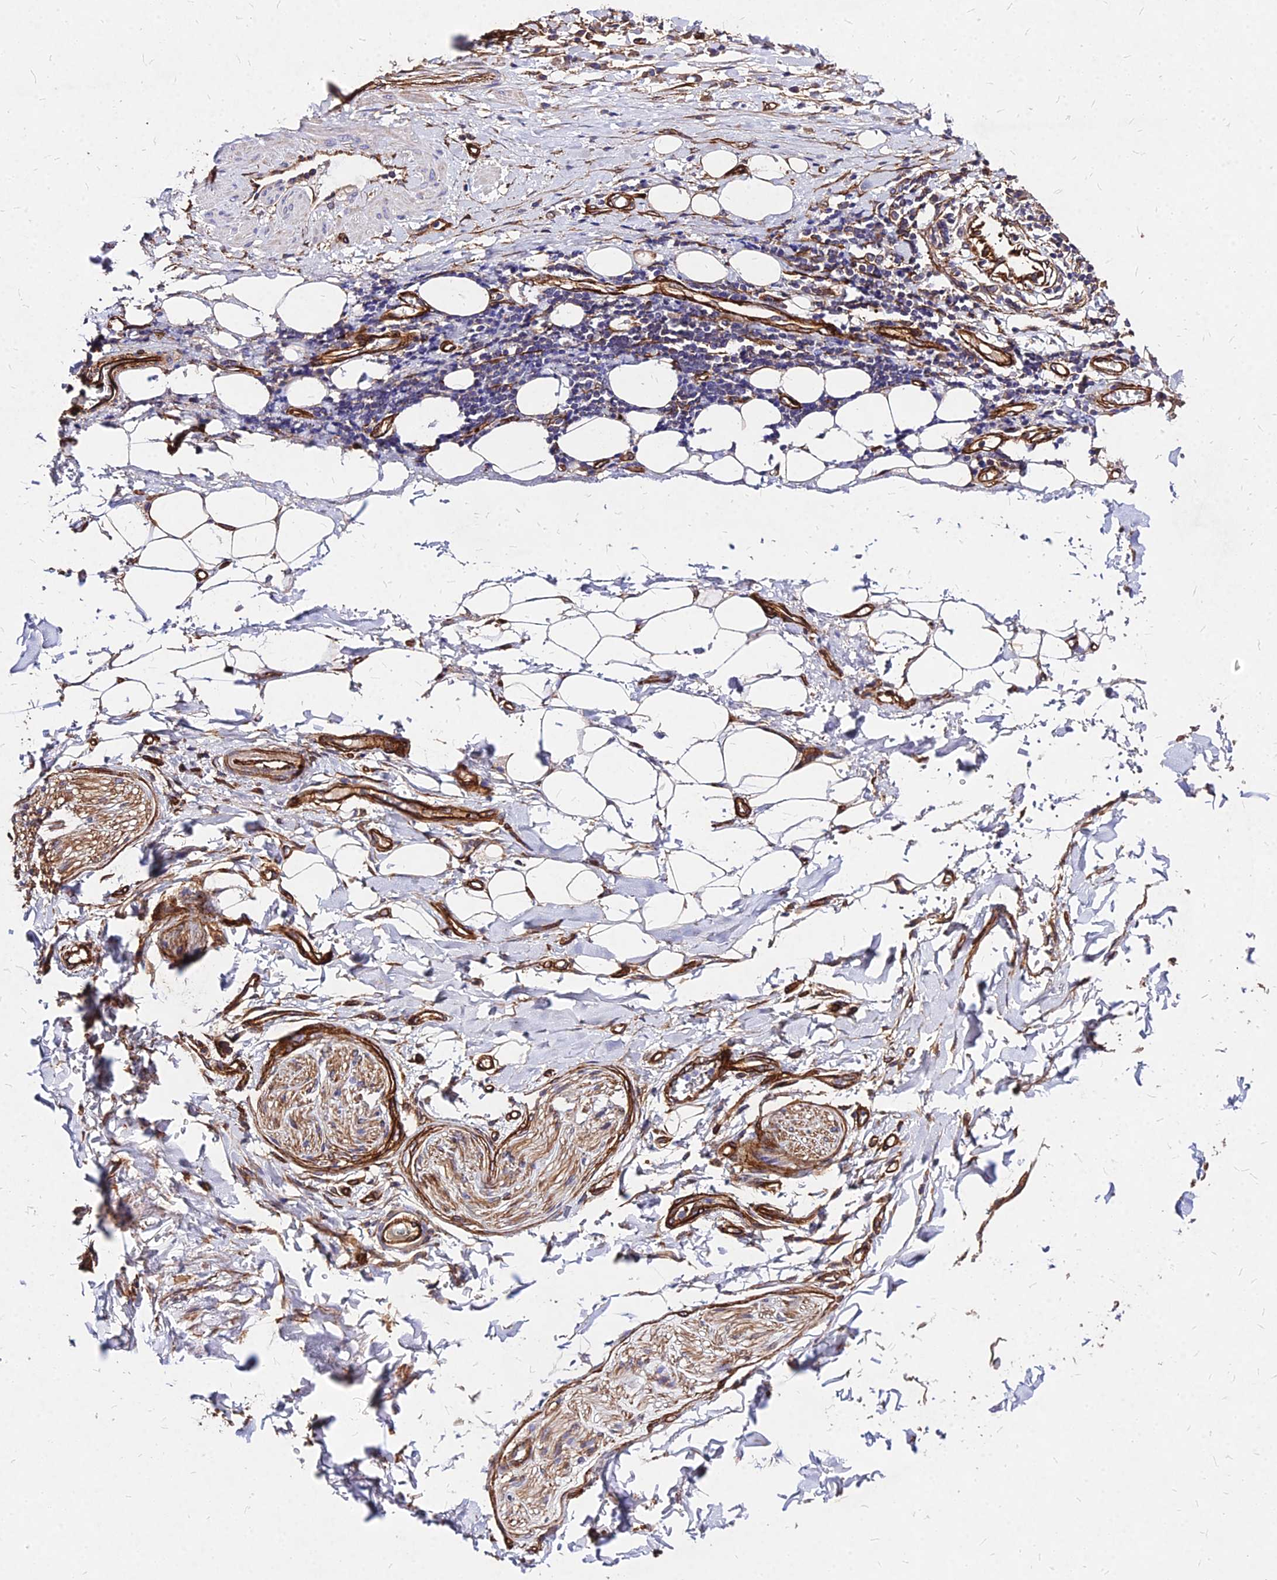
{"staining": {"intensity": "weak", "quantity": ">75%", "location": "cytoplasmic/membranous"}, "tissue": "adipose tissue", "cell_type": "Adipocytes", "image_type": "normal", "snomed": [{"axis": "morphology", "description": "Normal tissue, NOS"}, {"axis": "morphology", "description": "Adenocarcinoma, NOS"}, {"axis": "topography", "description": "Esophagus"}], "caption": "Adipocytes show low levels of weak cytoplasmic/membranous staining in approximately >75% of cells in unremarkable adipose tissue.", "gene": "EFCC1", "patient": {"sex": "male", "age": 62}}